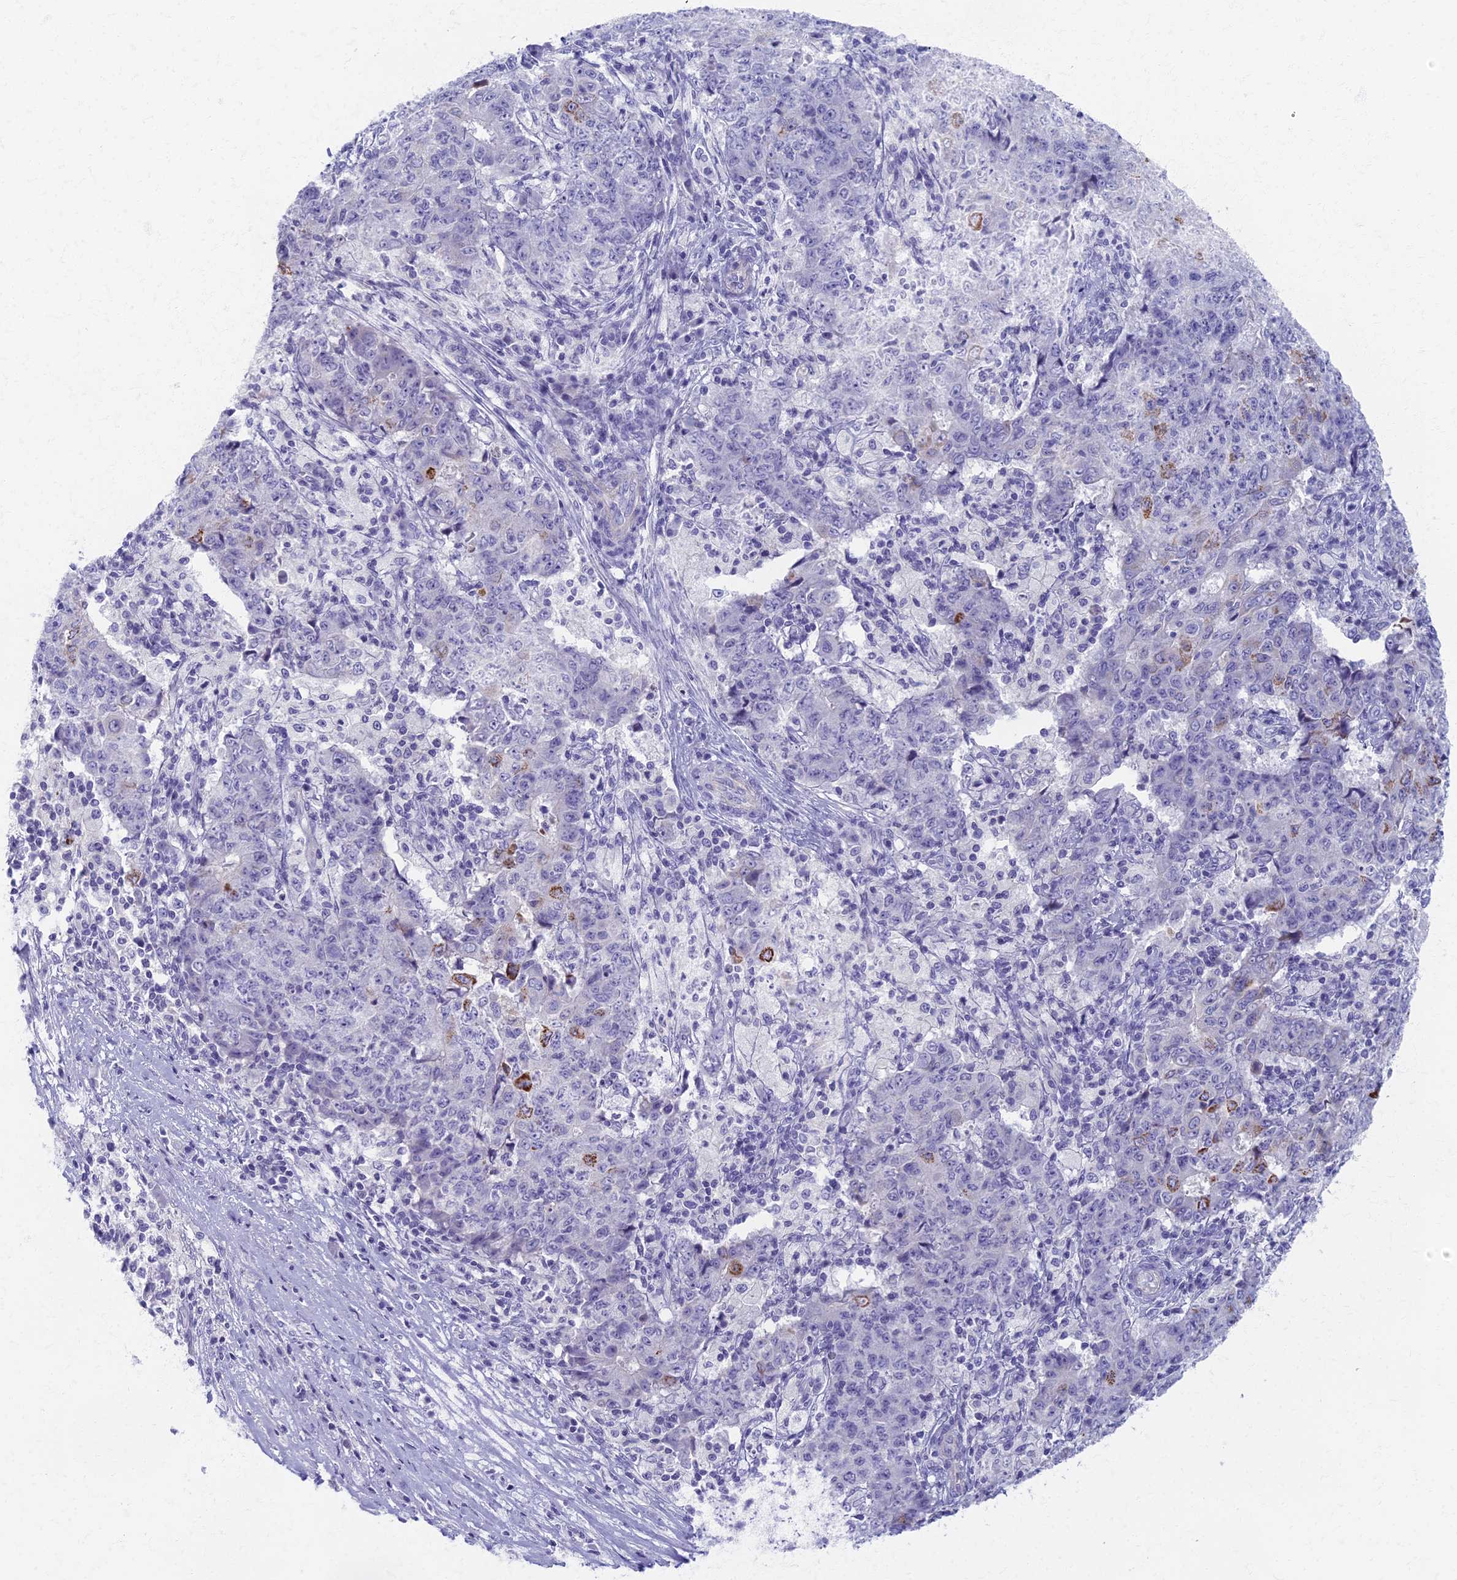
{"staining": {"intensity": "moderate", "quantity": "<25%", "location": "cytoplasmic/membranous"}, "tissue": "ovarian cancer", "cell_type": "Tumor cells", "image_type": "cancer", "snomed": [{"axis": "morphology", "description": "Carcinoma, endometroid"}, {"axis": "topography", "description": "Ovary"}], "caption": "Immunohistochemistry (IHC) of endometroid carcinoma (ovarian) demonstrates low levels of moderate cytoplasmic/membranous staining in approximately <25% of tumor cells.", "gene": "AP4E1", "patient": {"sex": "female", "age": 42}}